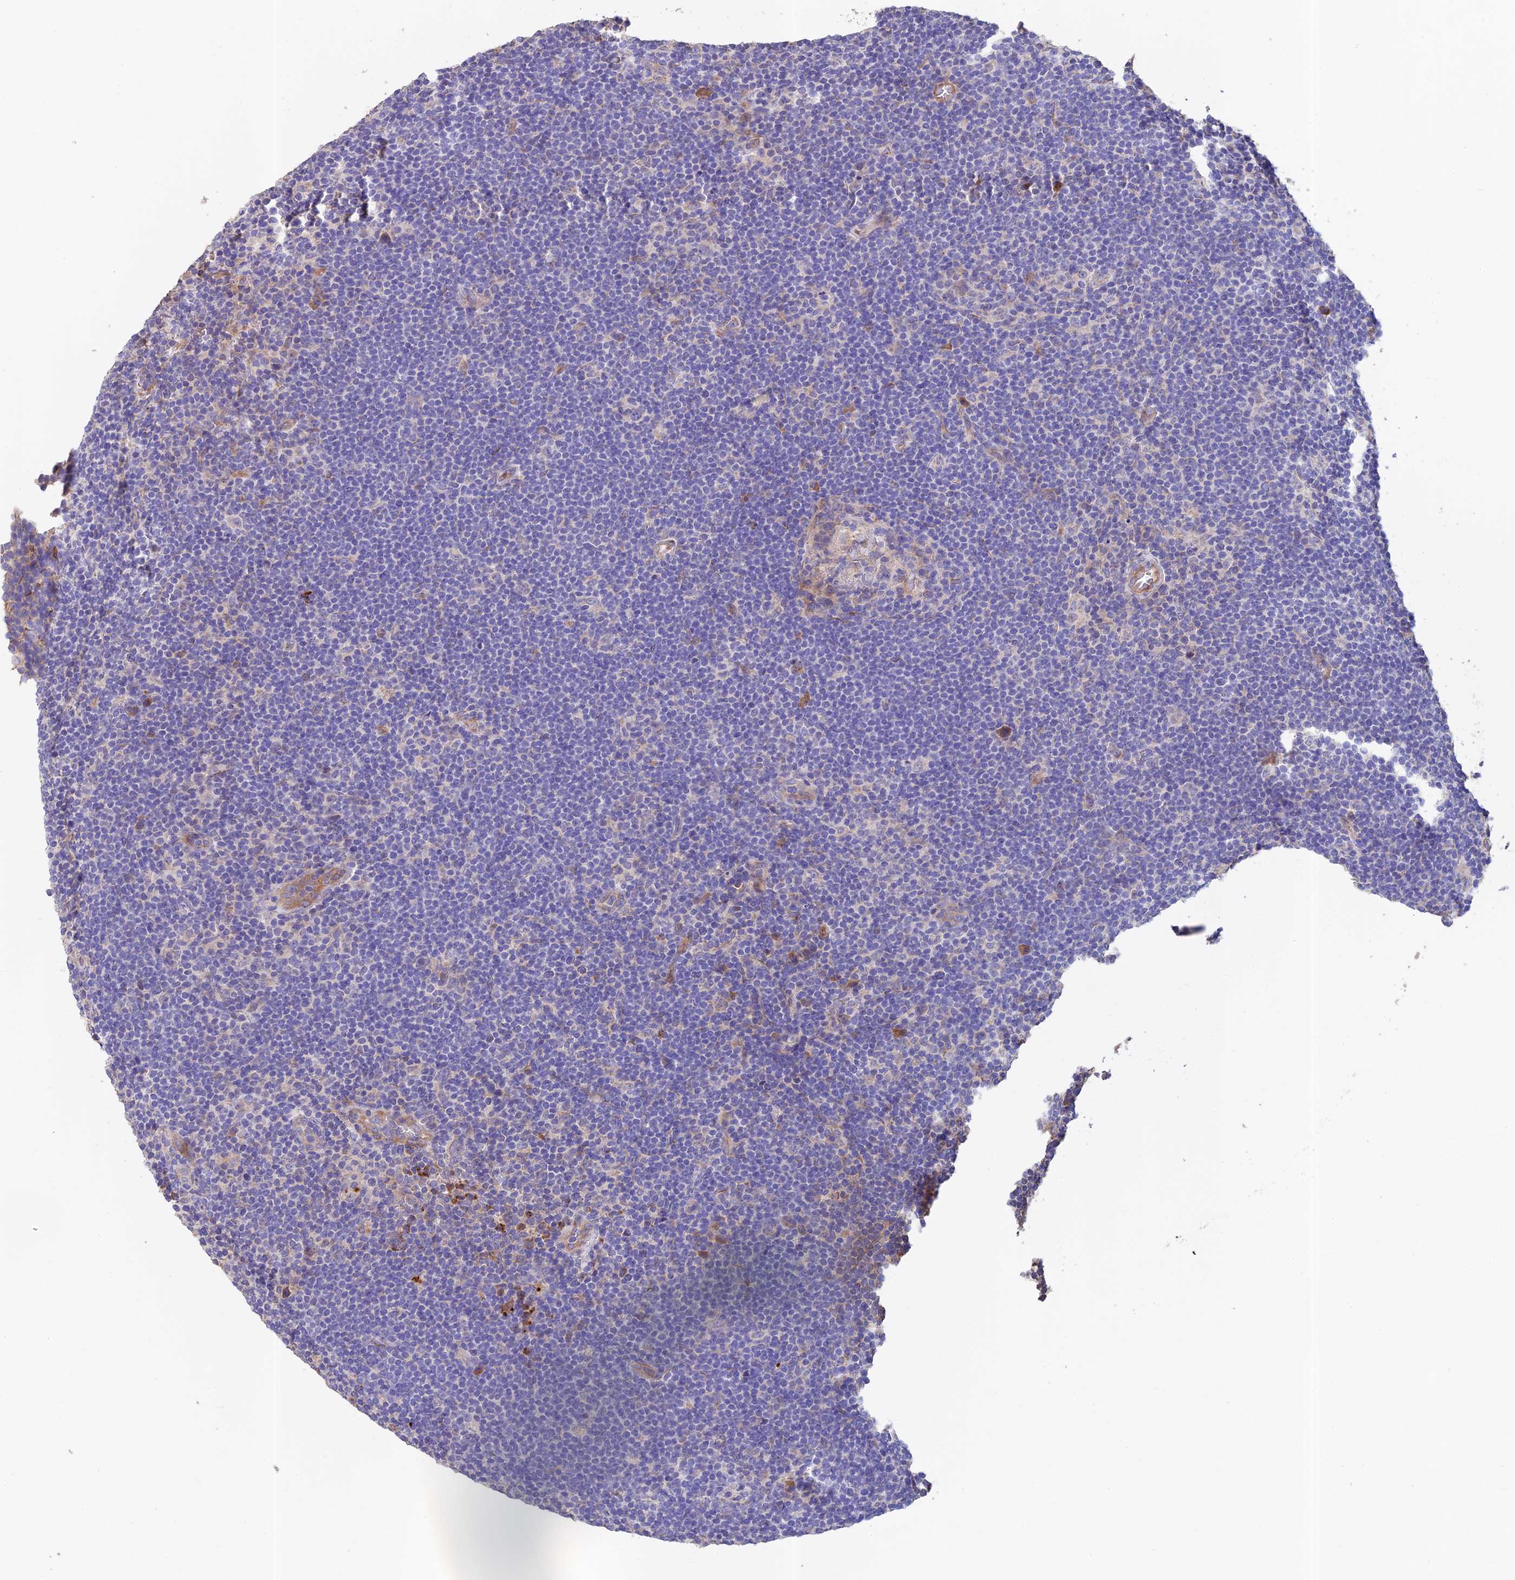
{"staining": {"intensity": "moderate", "quantity": "<25%", "location": "cytoplasmic/membranous"}, "tissue": "lymphoma", "cell_type": "Tumor cells", "image_type": "cancer", "snomed": [{"axis": "morphology", "description": "Hodgkin's disease, NOS"}, {"axis": "topography", "description": "Lymph node"}], "caption": "A brown stain highlights moderate cytoplasmic/membranous staining of a protein in human lymphoma tumor cells. (DAB (3,3'-diaminobenzidine) = brown stain, brightfield microscopy at high magnification).", "gene": "EMC3", "patient": {"sex": "female", "age": 57}}